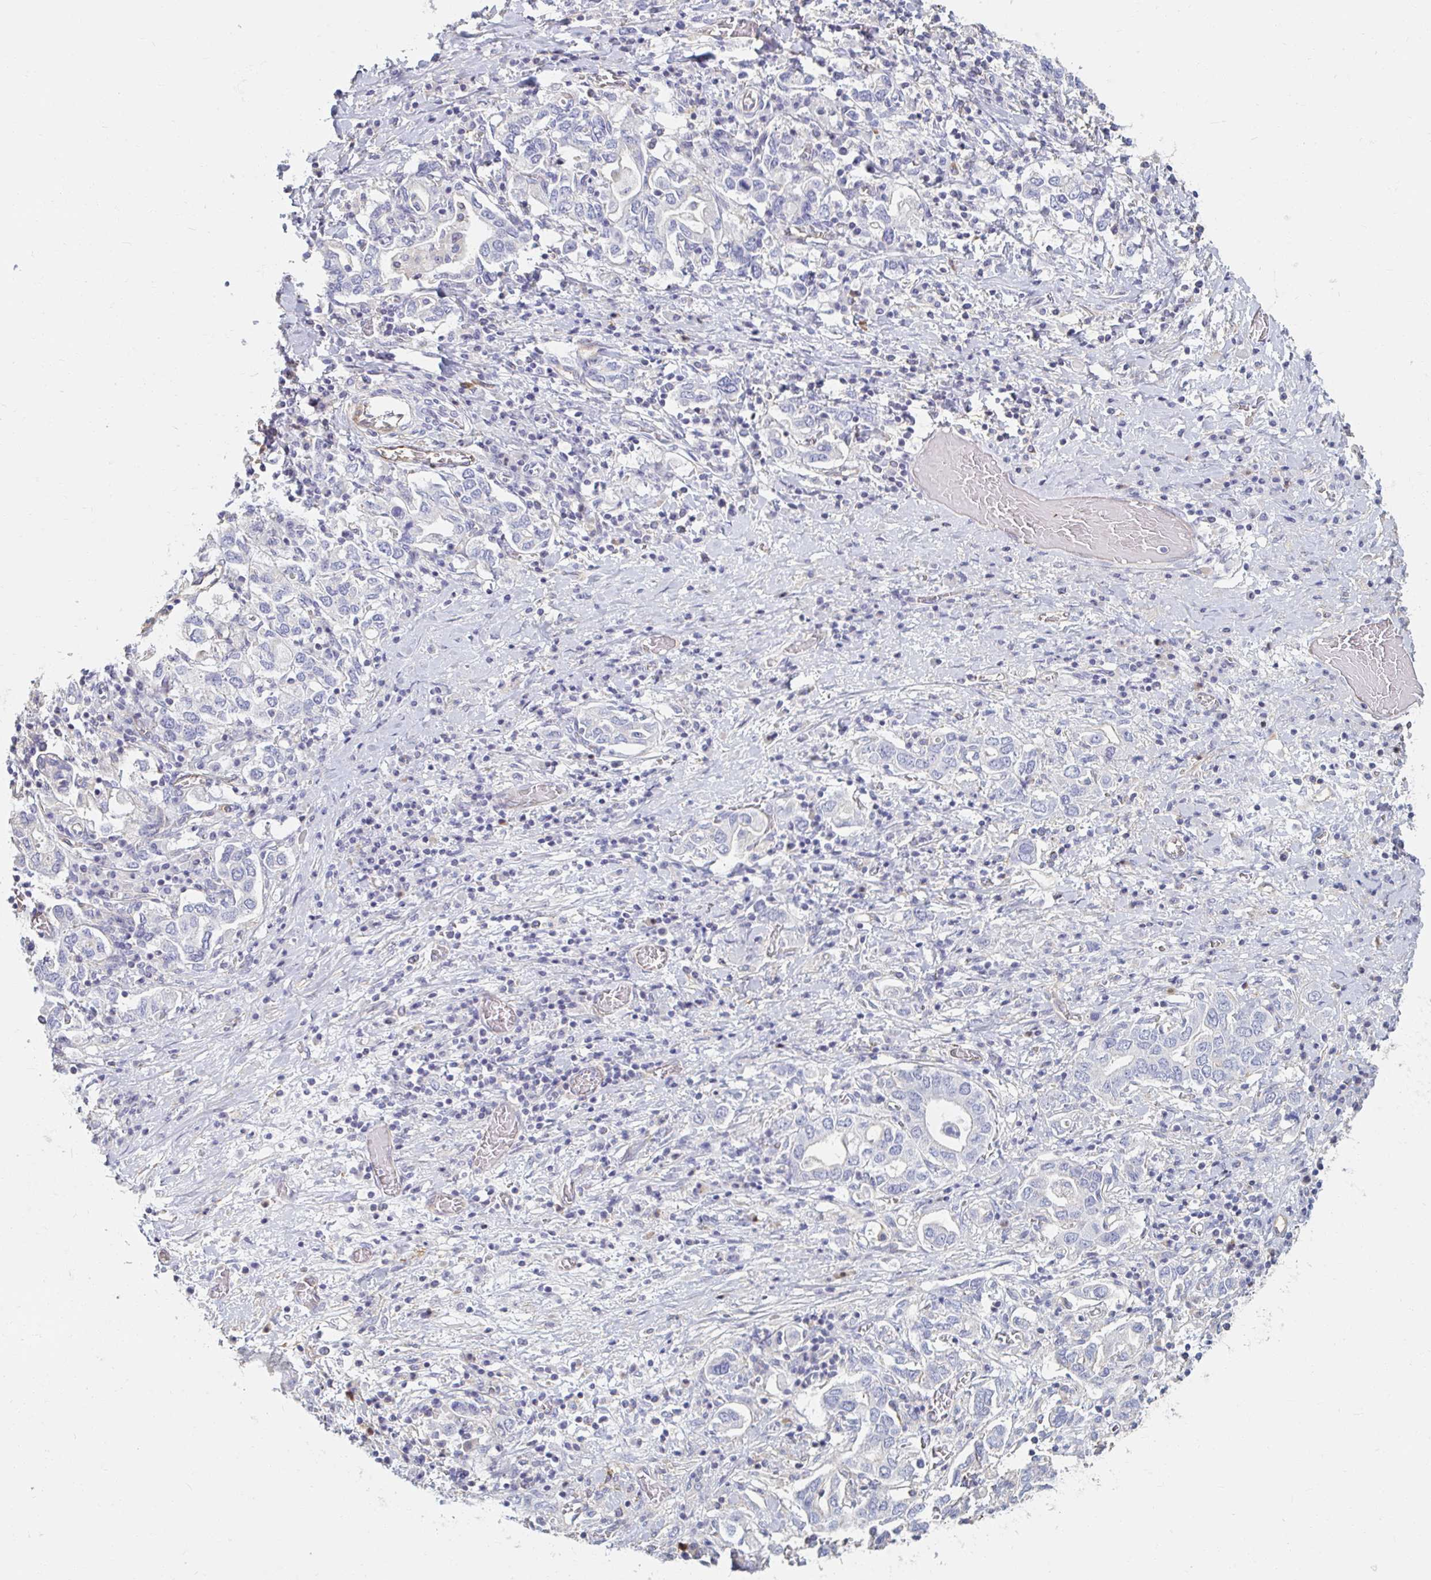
{"staining": {"intensity": "negative", "quantity": "none", "location": "none"}, "tissue": "stomach cancer", "cell_type": "Tumor cells", "image_type": "cancer", "snomed": [{"axis": "morphology", "description": "Adenocarcinoma, NOS"}, {"axis": "topography", "description": "Stomach, upper"}, {"axis": "topography", "description": "Stomach"}], "caption": "High power microscopy photomicrograph of an immunohistochemistry histopathology image of stomach cancer (adenocarcinoma), revealing no significant expression in tumor cells. The staining is performed using DAB brown chromogen with nuclei counter-stained in using hematoxylin.", "gene": "MYLK2", "patient": {"sex": "male", "age": 62}}